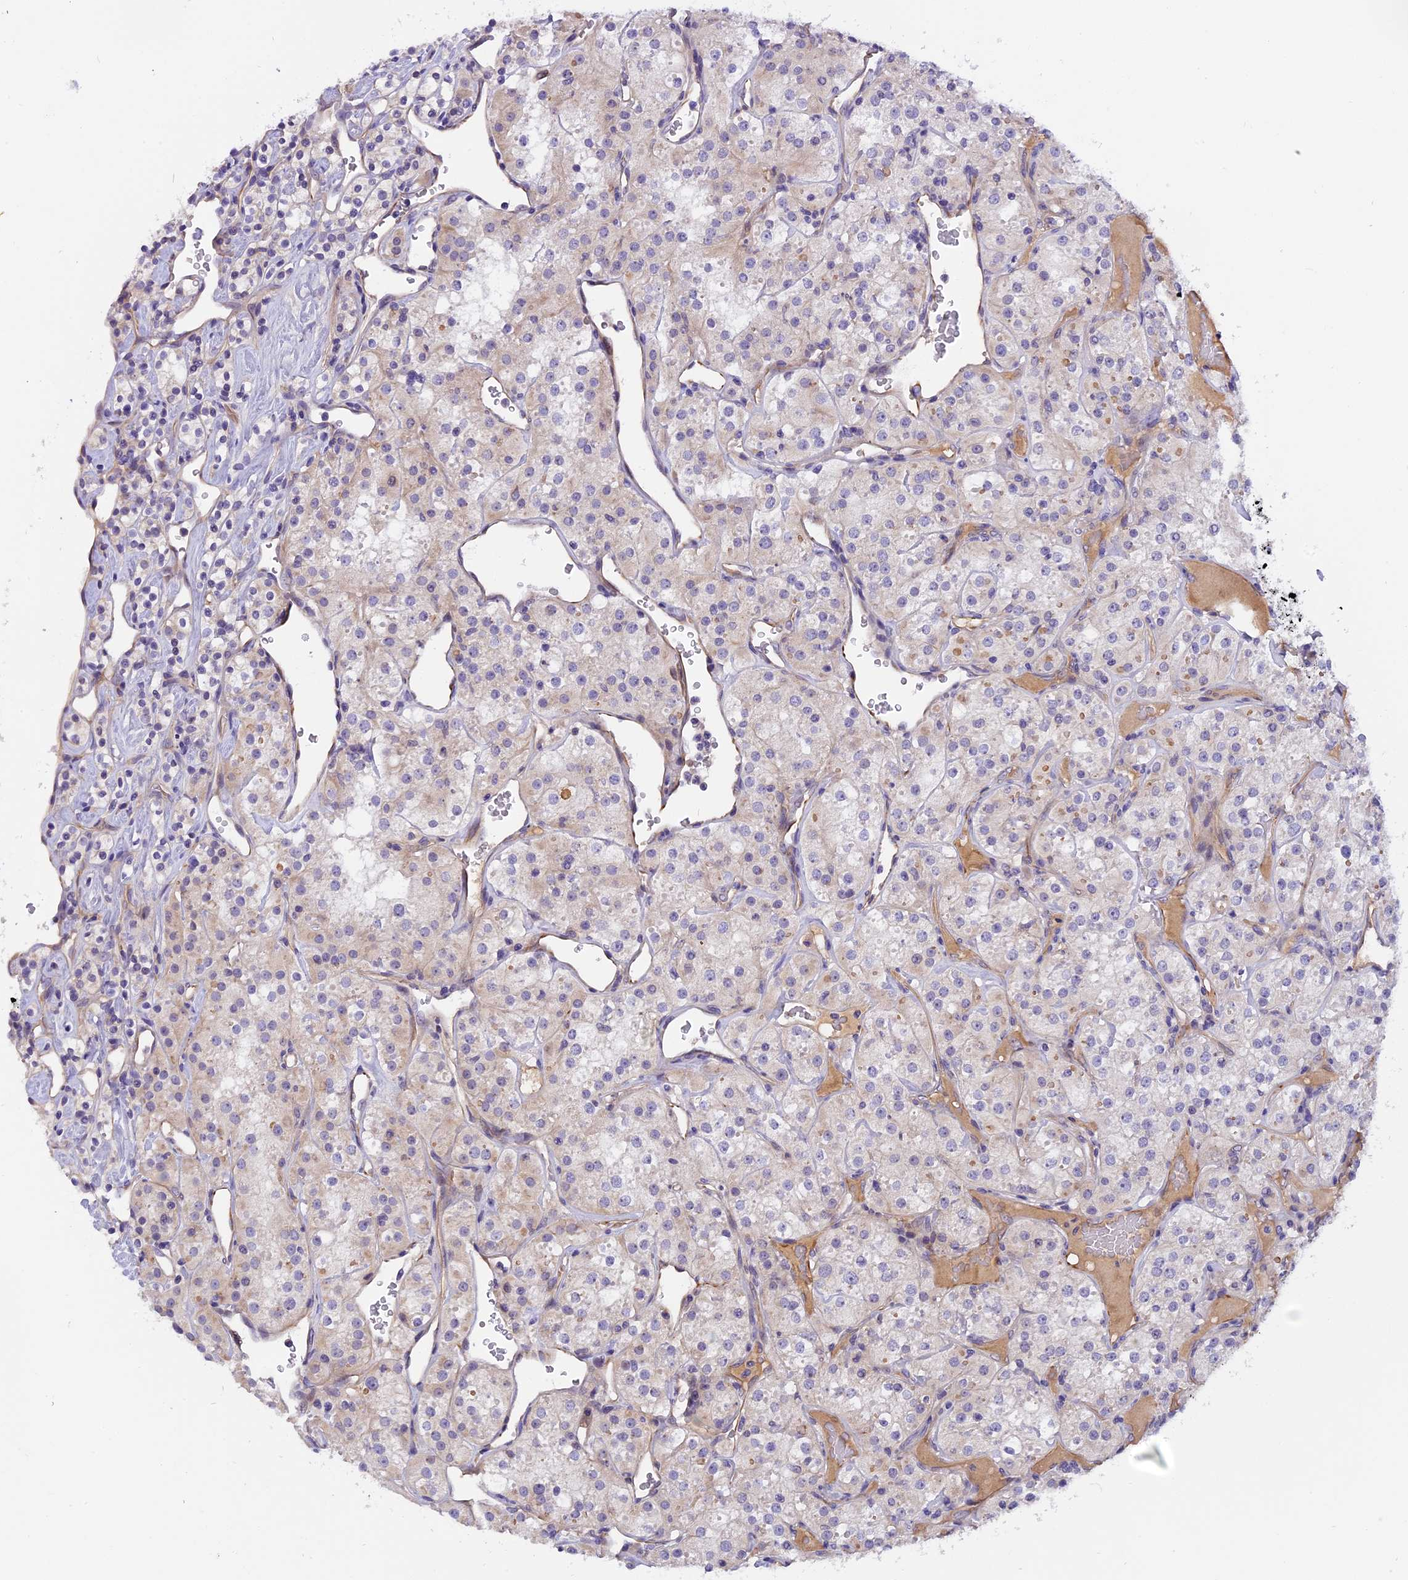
{"staining": {"intensity": "negative", "quantity": "none", "location": "none"}, "tissue": "renal cancer", "cell_type": "Tumor cells", "image_type": "cancer", "snomed": [{"axis": "morphology", "description": "Adenocarcinoma, NOS"}, {"axis": "topography", "description": "Kidney"}], "caption": "Human renal adenocarcinoma stained for a protein using immunohistochemistry (IHC) displays no staining in tumor cells.", "gene": "CCDC32", "patient": {"sex": "male", "age": 77}}